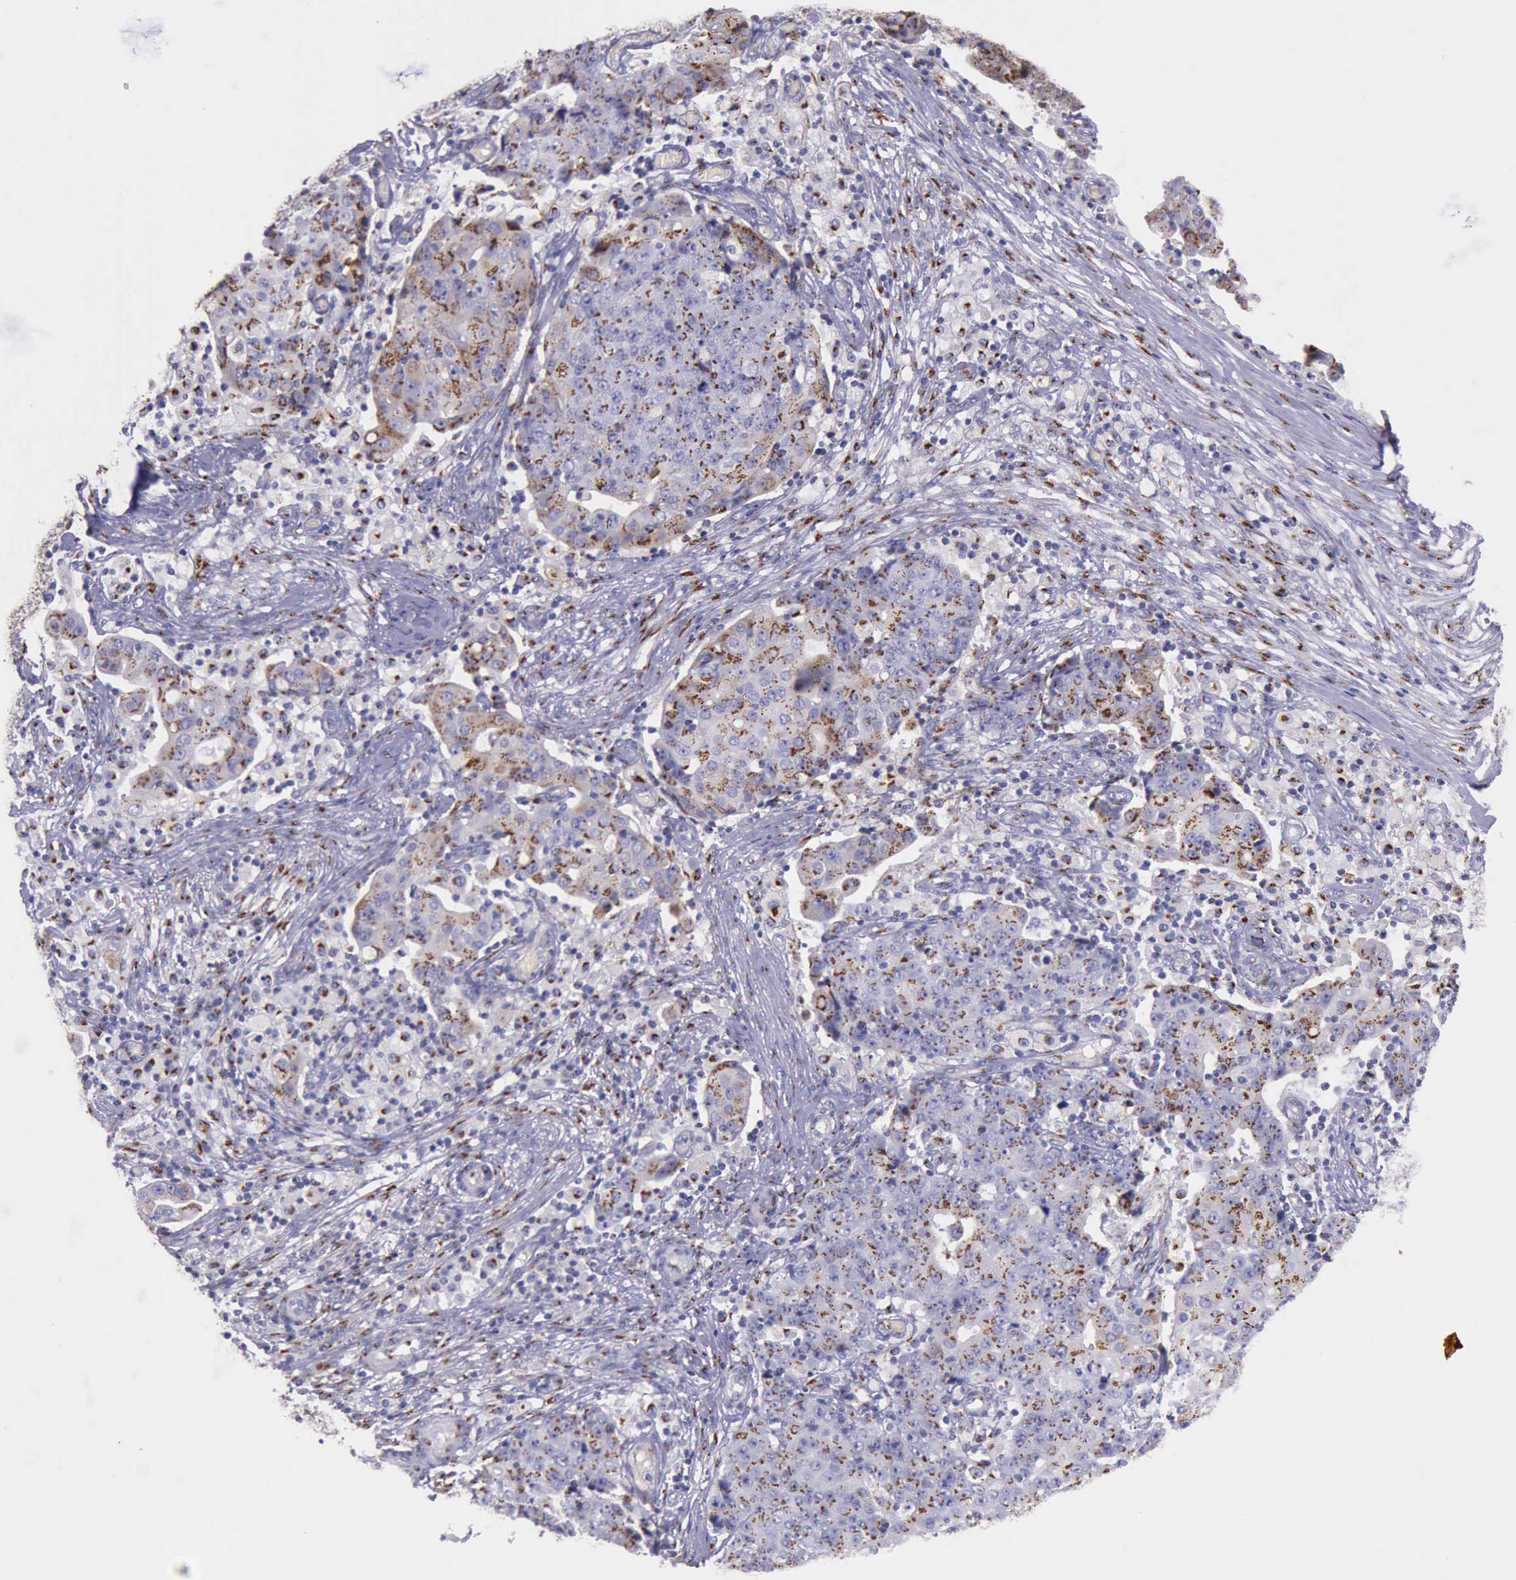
{"staining": {"intensity": "strong", "quantity": ">75%", "location": "cytoplasmic/membranous"}, "tissue": "ovarian cancer", "cell_type": "Tumor cells", "image_type": "cancer", "snomed": [{"axis": "morphology", "description": "Carcinoma, endometroid"}, {"axis": "topography", "description": "Ovary"}], "caption": "Approximately >75% of tumor cells in ovarian cancer (endometroid carcinoma) exhibit strong cytoplasmic/membranous protein expression as visualized by brown immunohistochemical staining.", "gene": "GOLGA5", "patient": {"sex": "female", "age": 42}}